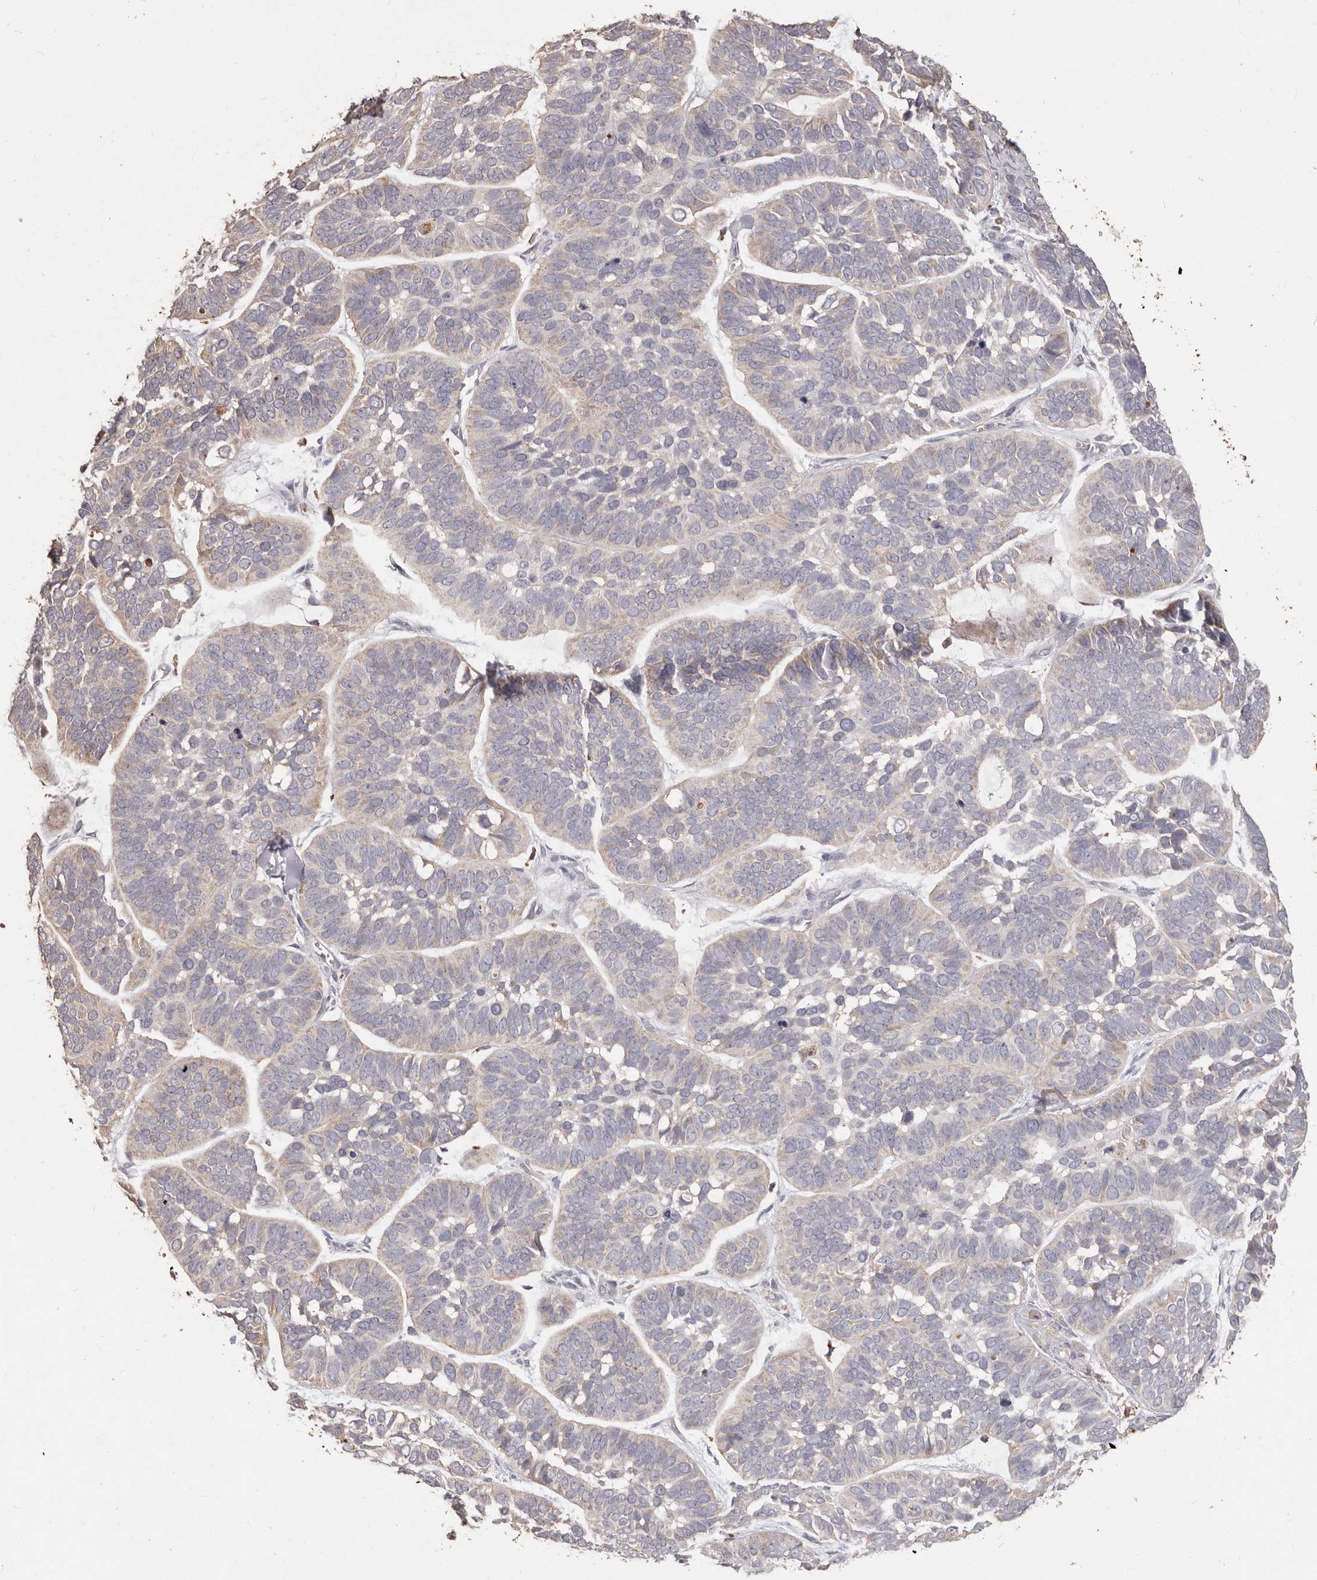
{"staining": {"intensity": "weak", "quantity": "25%-75%", "location": "cytoplasmic/membranous"}, "tissue": "skin cancer", "cell_type": "Tumor cells", "image_type": "cancer", "snomed": [{"axis": "morphology", "description": "Basal cell carcinoma"}, {"axis": "topography", "description": "Skin"}], "caption": "Skin cancer tissue displays weak cytoplasmic/membranous expression in about 25%-75% of tumor cells Nuclei are stained in blue.", "gene": "PRSS27", "patient": {"sex": "male", "age": 62}}